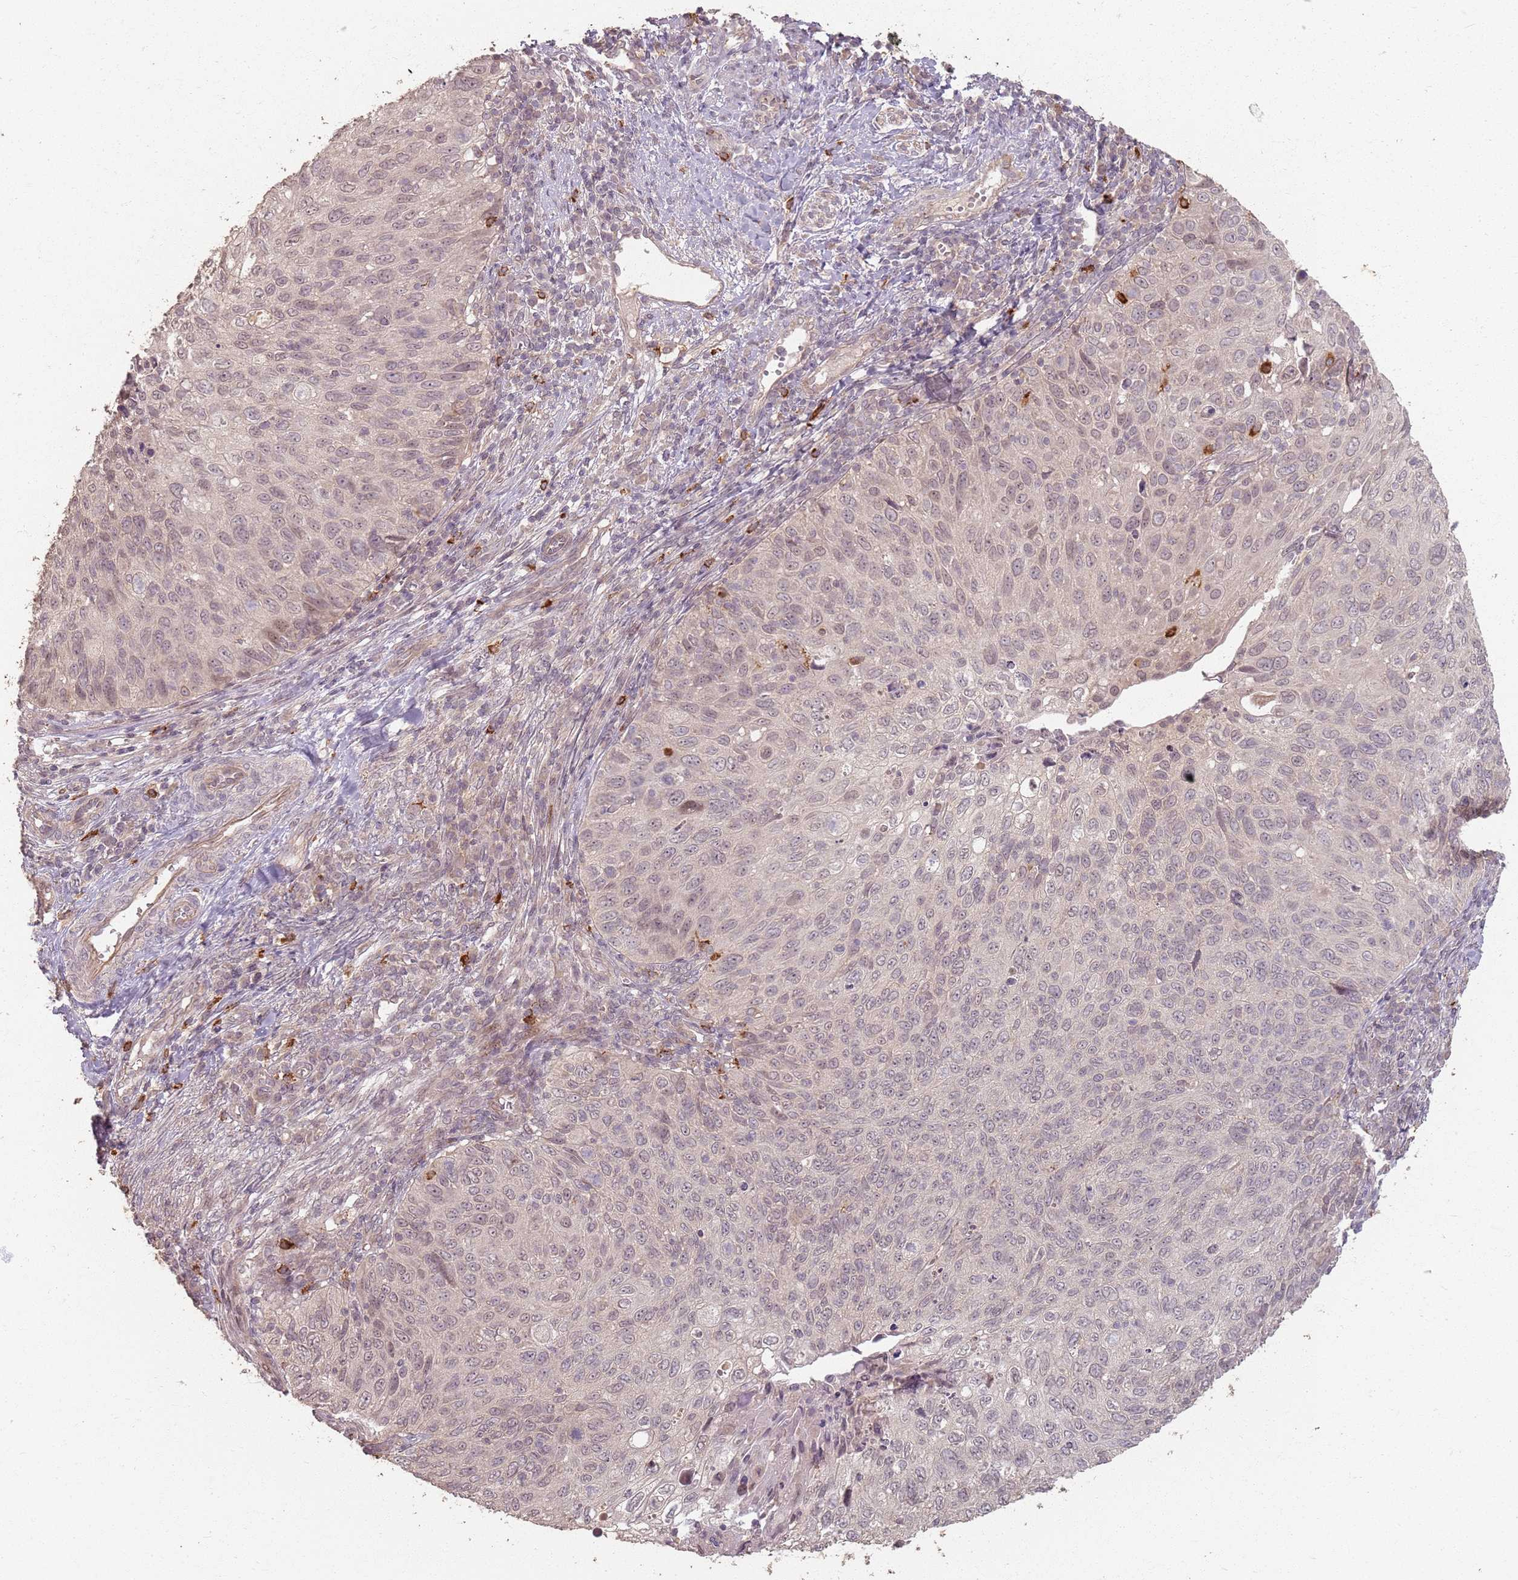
{"staining": {"intensity": "weak", "quantity": "25%-75%", "location": "nuclear"}, "tissue": "cervical cancer", "cell_type": "Tumor cells", "image_type": "cancer", "snomed": [{"axis": "morphology", "description": "Squamous cell carcinoma, NOS"}, {"axis": "topography", "description": "Cervix"}], "caption": "Immunohistochemical staining of squamous cell carcinoma (cervical) shows low levels of weak nuclear expression in approximately 25%-75% of tumor cells.", "gene": "CCDC168", "patient": {"sex": "female", "age": 70}}